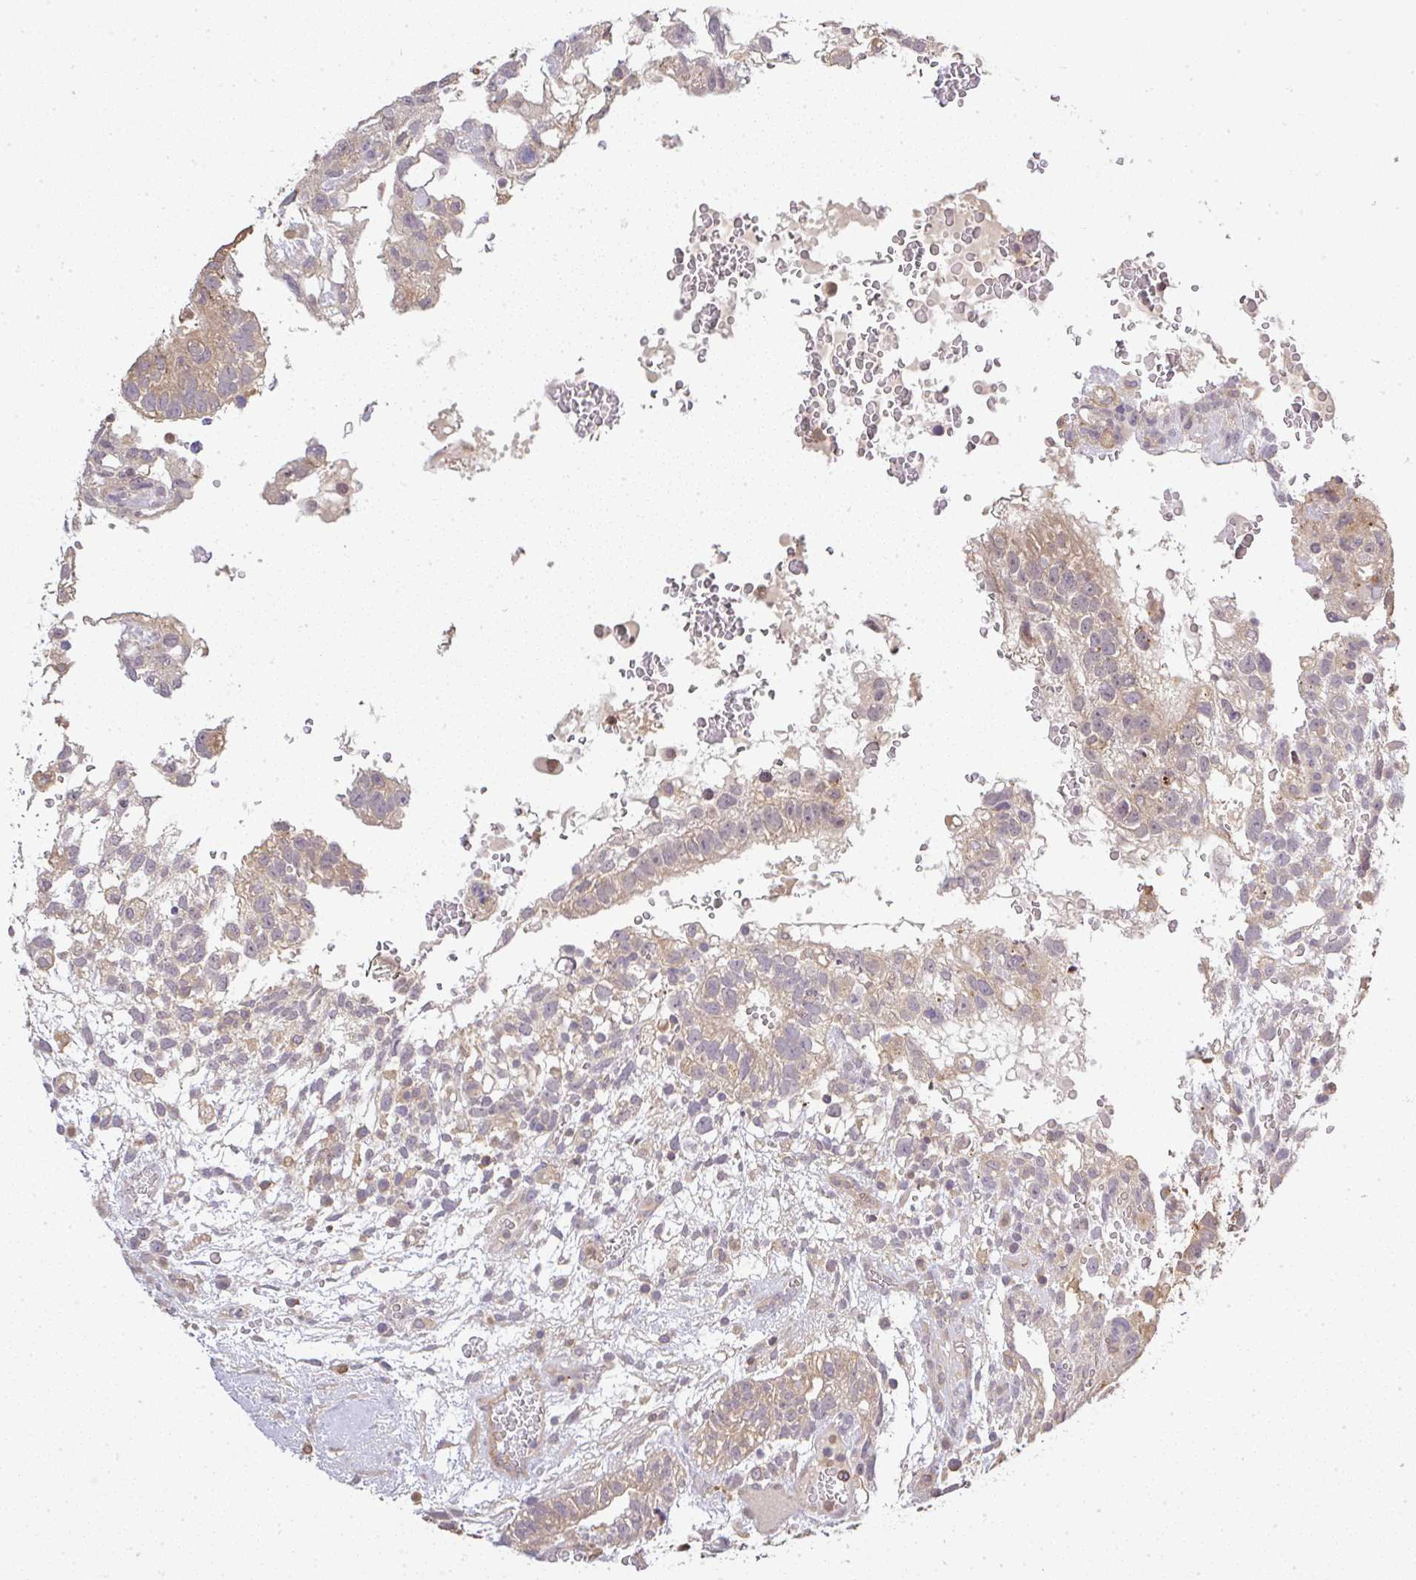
{"staining": {"intensity": "weak", "quantity": "25%-75%", "location": "cytoplasmic/membranous"}, "tissue": "testis cancer", "cell_type": "Tumor cells", "image_type": "cancer", "snomed": [{"axis": "morphology", "description": "Carcinoma, Embryonal, NOS"}, {"axis": "topography", "description": "Testis"}], "caption": "Embryonal carcinoma (testis) stained with DAB IHC shows low levels of weak cytoplasmic/membranous staining in approximately 25%-75% of tumor cells.", "gene": "FAM153A", "patient": {"sex": "male", "age": 32}}